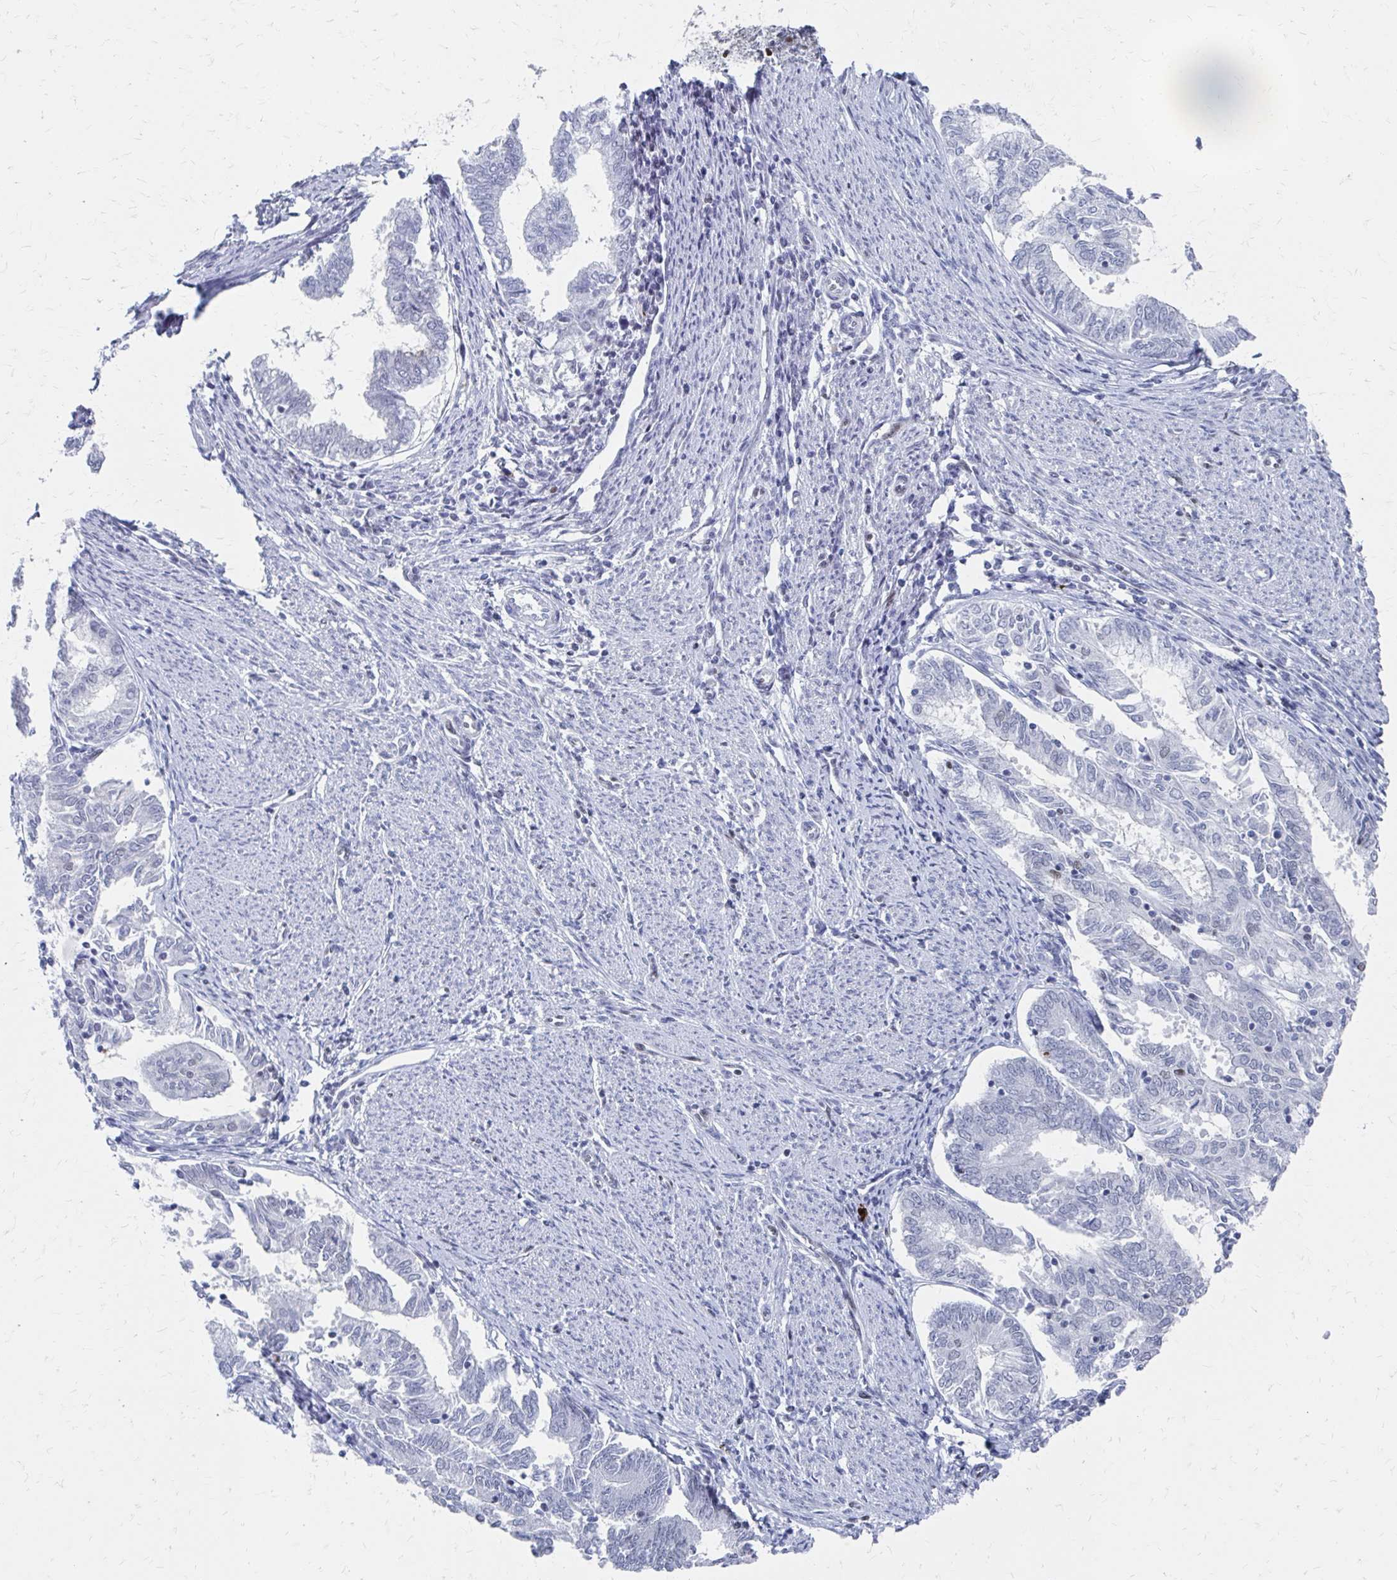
{"staining": {"intensity": "negative", "quantity": "none", "location": "none"}, "tissue": "endometrial cancer", "cell_type": "Tumor cells", "image_type": "cancer", "snomed": [{"axis": "morphology", "description": "Adenocarcinoma, NOS"}, {"axis": "topography", "description": "Endometrium"}], "caption": "Tumor cells are negative for brown protein staining in endometrial cancer (adenocarcinoma).", "gene": "CDIN1", "patient": {"sex": "female", "age": 79}}